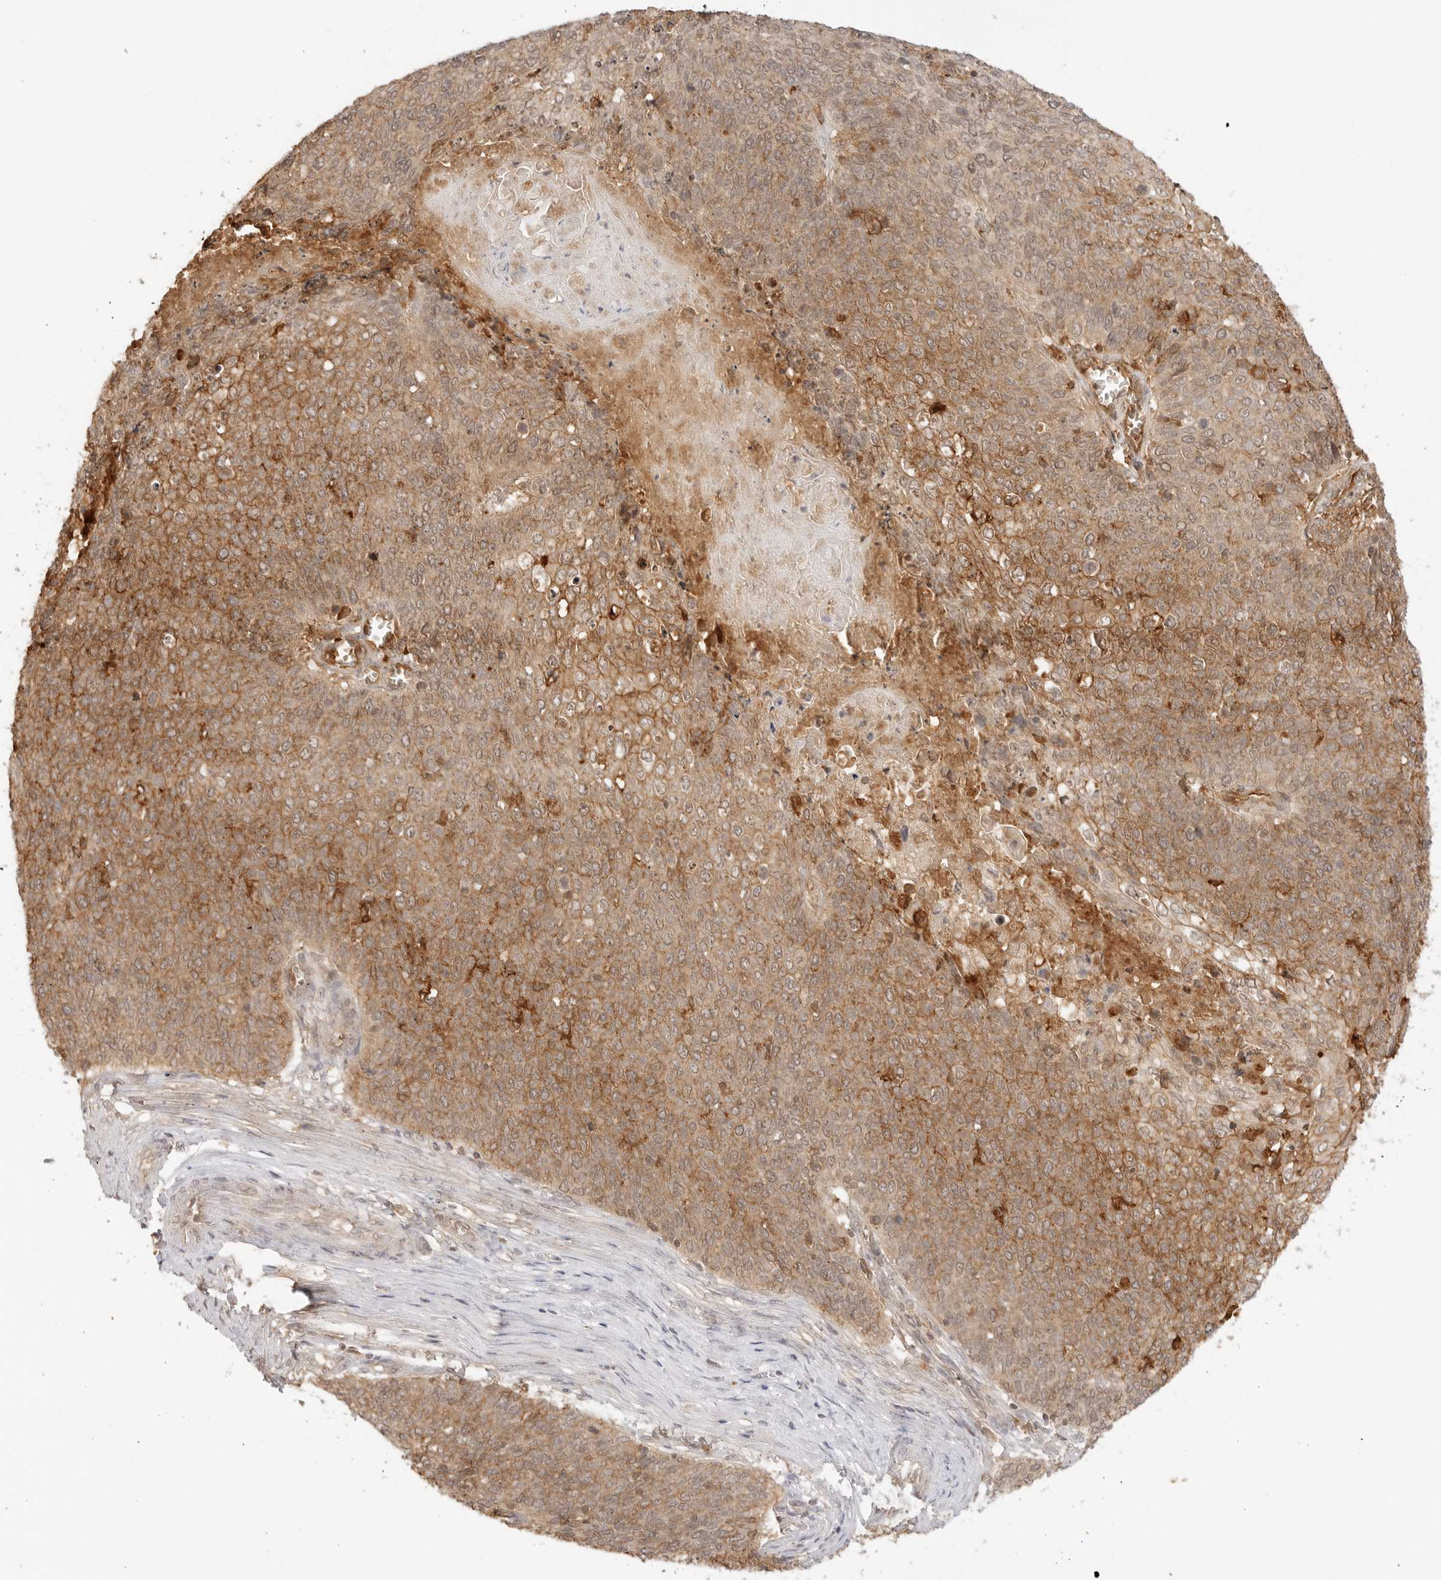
{"staining": {"intensity": "moderate", "quantity": ">75%", "location": "cytoplasmic/membranous"}, "tissue": "cervical cancer", "cell_type": "Tumor cells", "image_type": "cancer", "snomed": [{"axis": "morphology", "description": "Squamous cell carcinoma, NOS"}, {"axis": "topography", "description": "Cervix"}], "caption": "IHC staining of cervical cancer, which shows medium levels of moderate cytoplasmic/membranous staining in approximately >75% of tumor cells indicating moderate cytoplasmic/membranous protein positivity. The staining was performed using DAB (brown) for protein detection and nuclei were counterstained in hematoxylin (blue).", "gene": "EPHA1", "patient": {"sex": "female", "age": 39}}